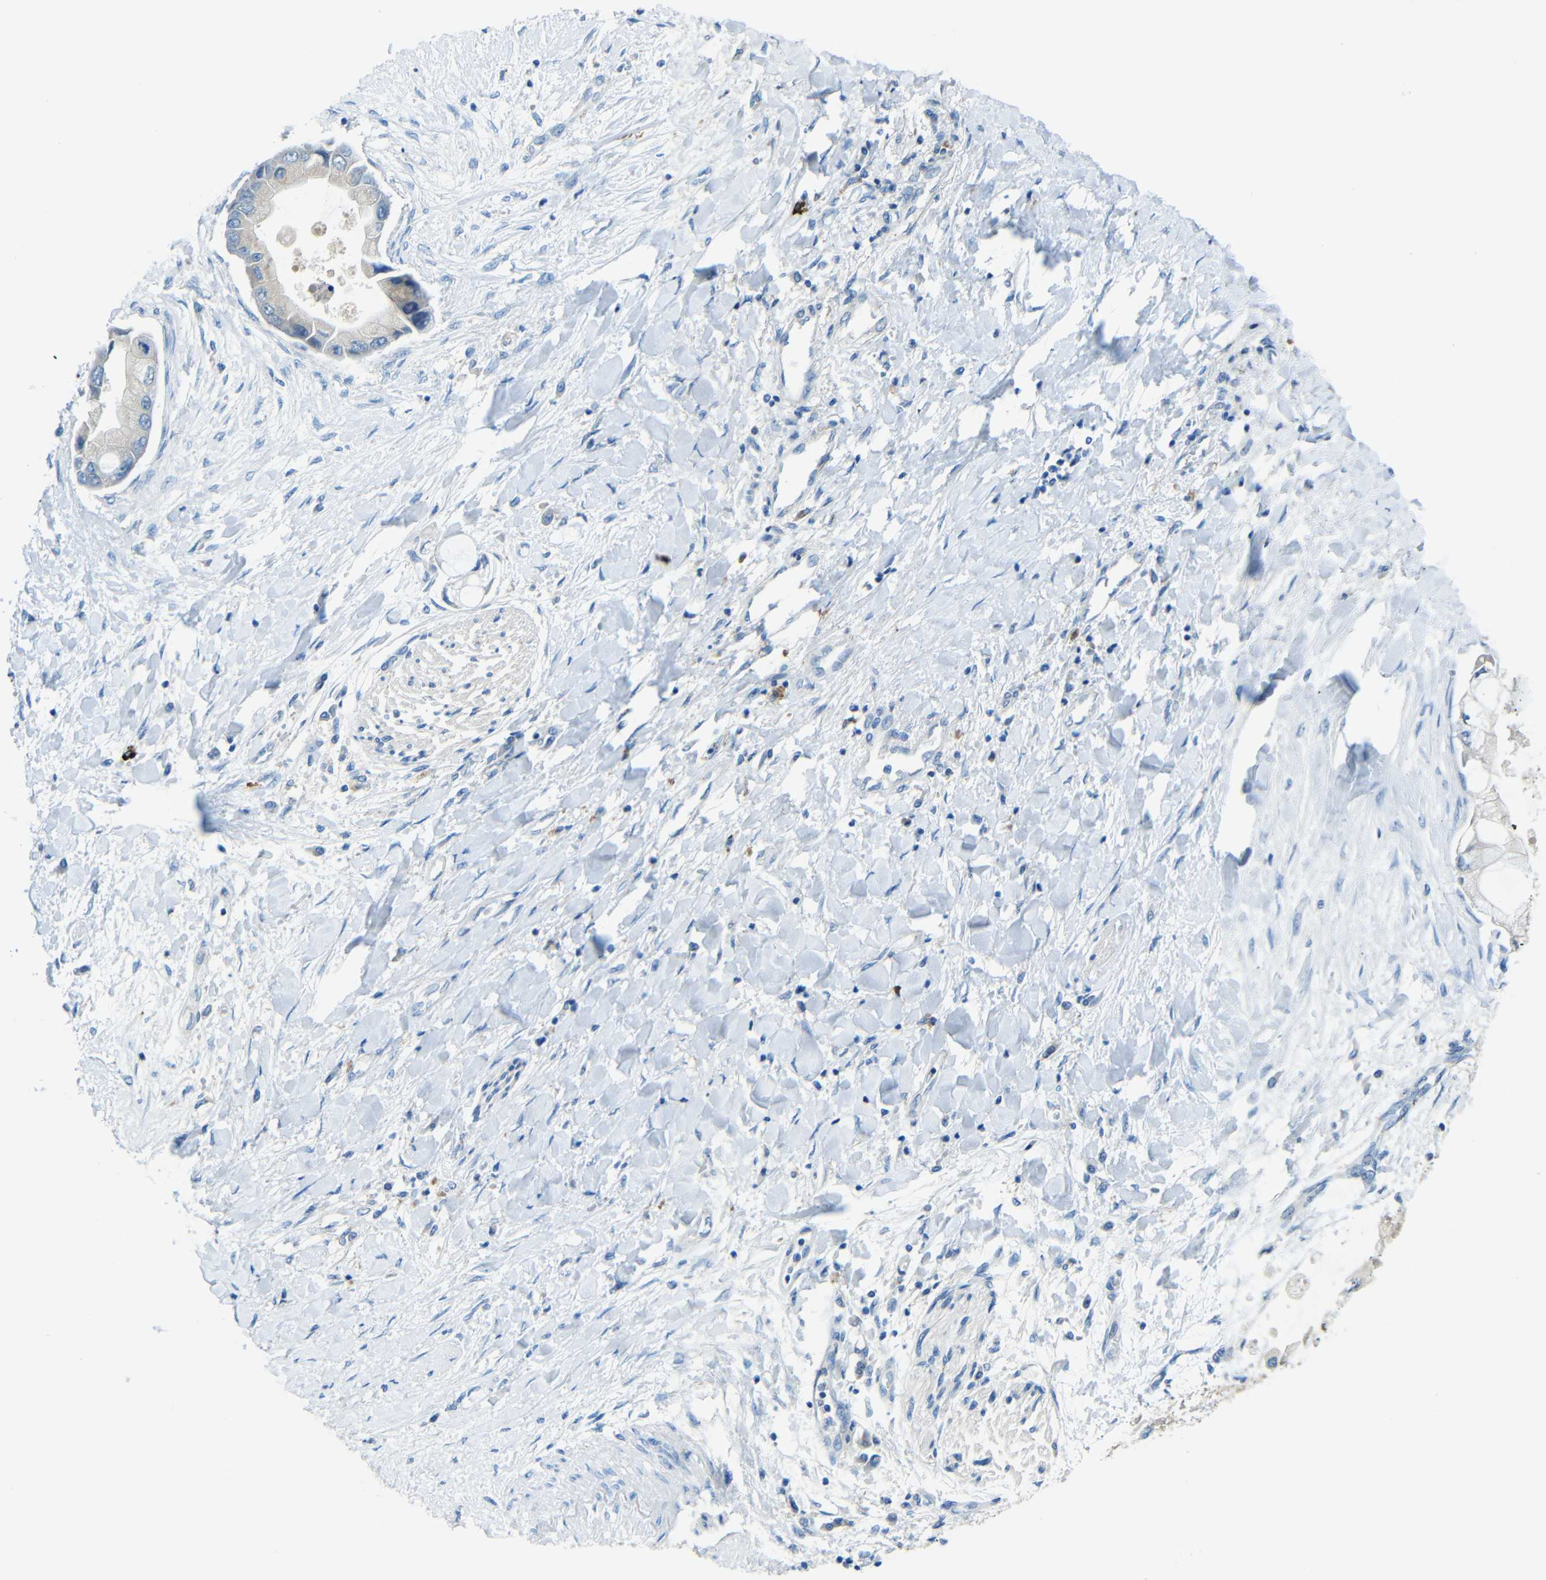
{"staining": {"intensity": "negative", "quantity": "none", "location": "none"}, "tissue": "liver cancer", "cell_type": "Tumor cells", "image_type": "cancer", "snomed": [{"axis": "morphology", "description": "Cholangiocarcinoma"}, {"axis": "topography", "description": "Liver"}], "caption": "Histopathology image shows no significant protein expression in tumor cells of liver cholangiocarcinoma. (Stains: DAB (3,3'-diaminobenzidine) immunohistochemistry with hematoxylin counter stain, Microscopy: brightfield microscopy at high magnification).", "gene": "CYP26B1", "patient": {"sex": "male", "age": 50}}